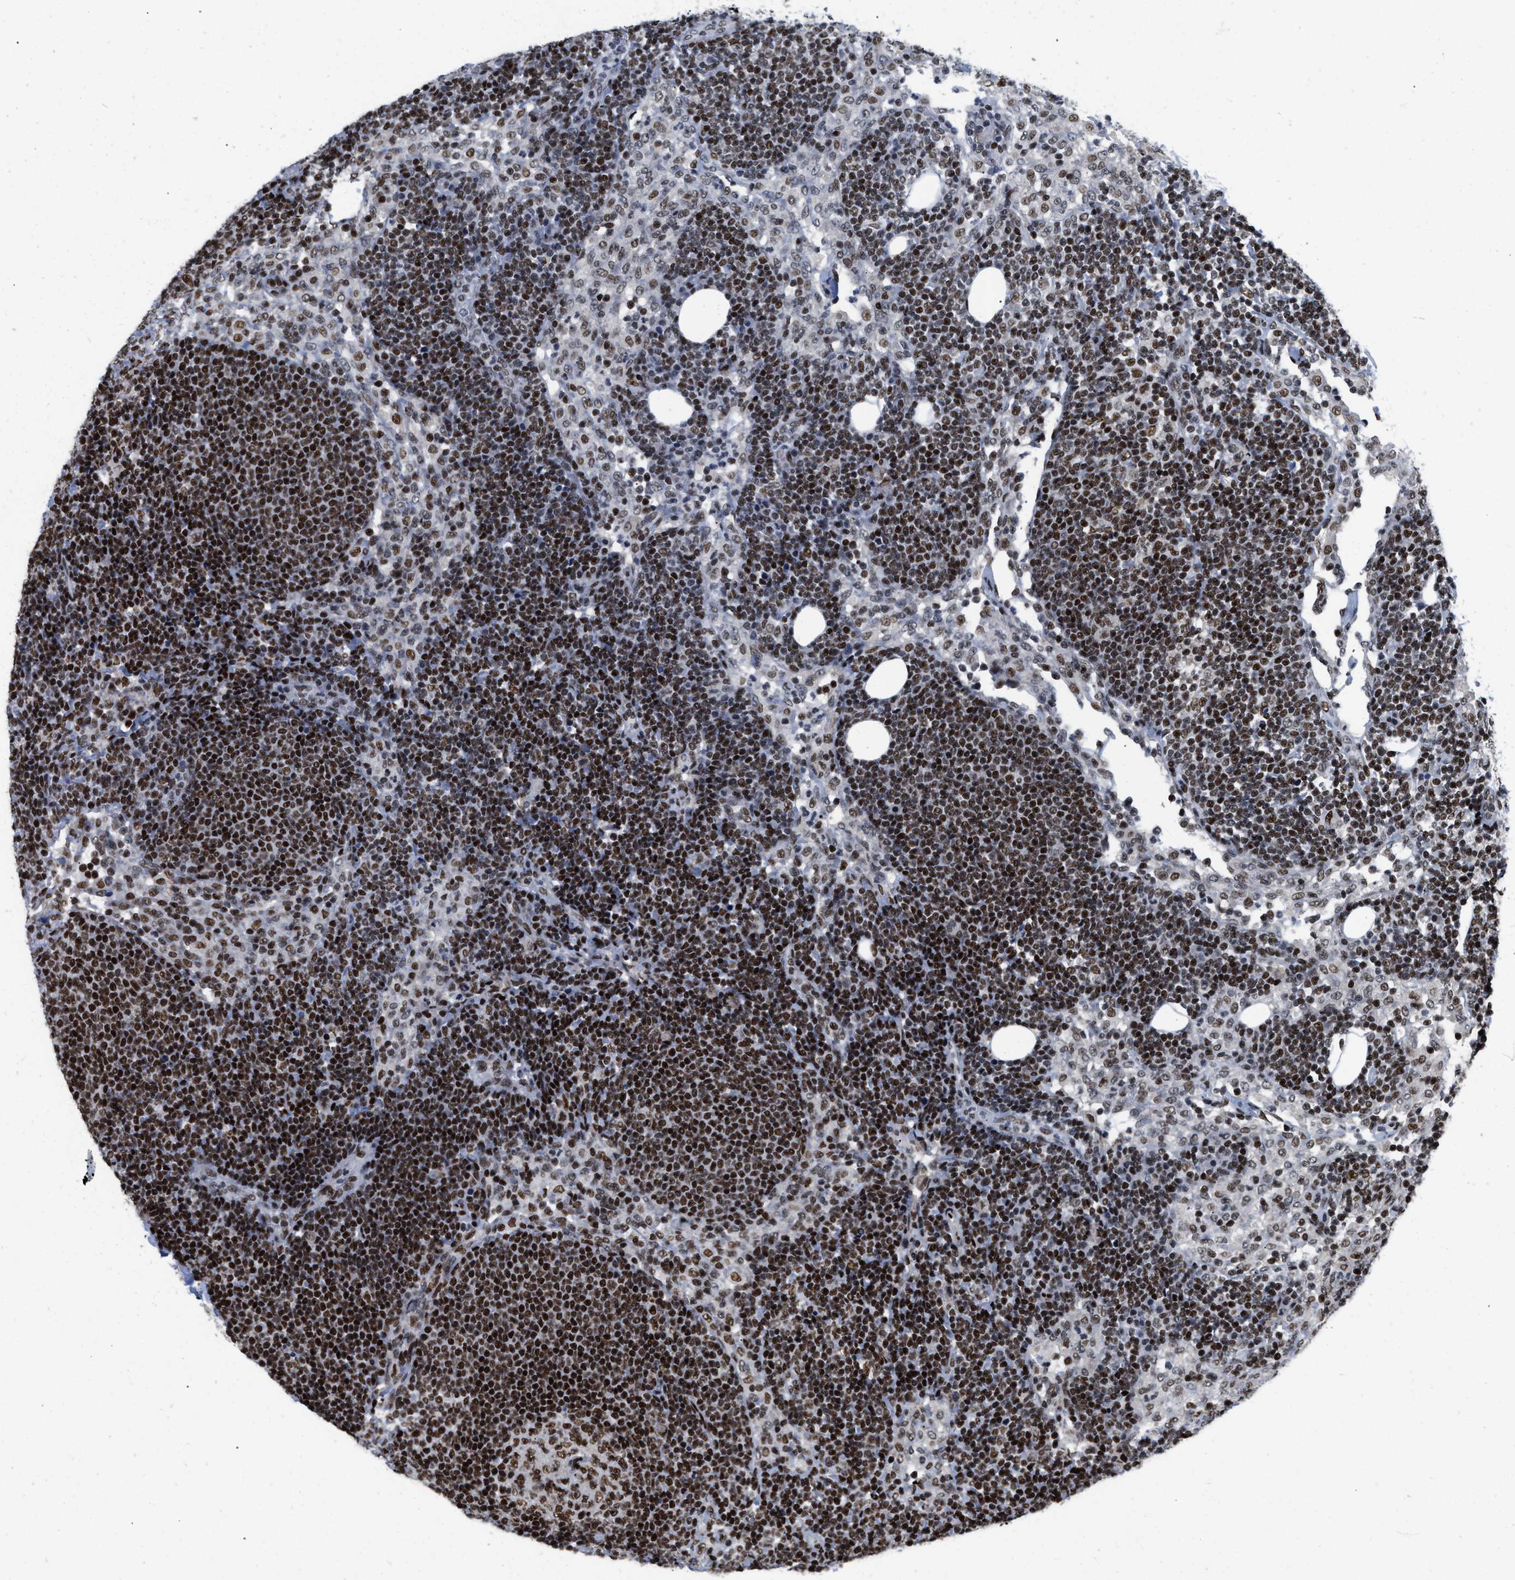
{"staining": {"intensity": "strong", "quantity": ">75%", "location": "nuclear"}, "tissue": "lymph node", "cell_type": "Germinal center cells", "image_type": "normal", "snomed": [{"axis": "morphology", "description": "Normal tissue, NOS"}, {"axis": "morphology", "description": "Carcinoid, malignant, NOS"}, {"axis": "topography", "description": "Lymph node"}], "caption": "Germinal center cells display strong nuclear expression in approximately >75% of cells in normal lymph node. (DAB (3,3'-diaminobenzidine) = brown stain, brightfield microscopy at high magnification).", "gene": "CREB1", "patient": {"sex": "male", "age": 47}}